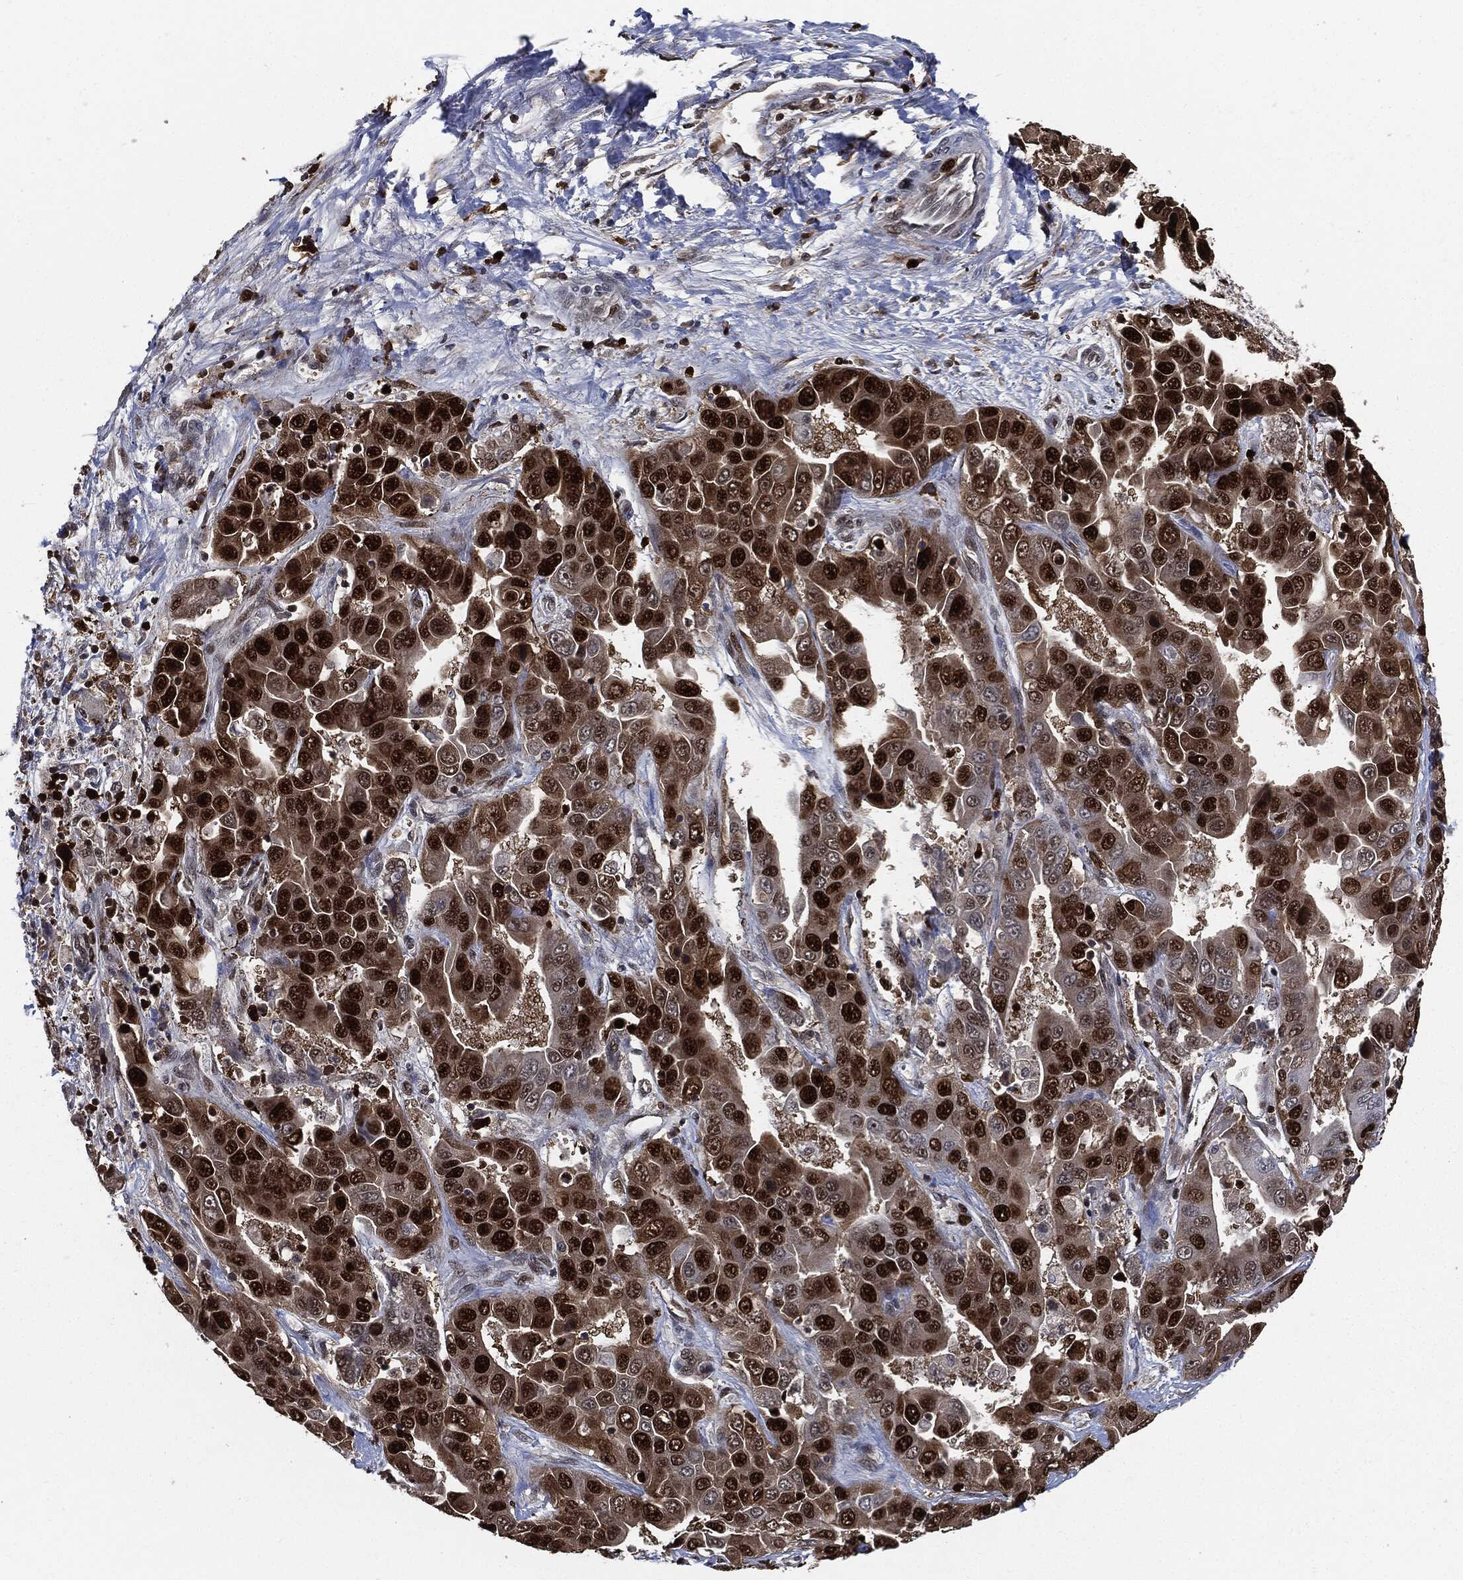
{"staining": {"intensity": "strong", "quantity": ">75%", "location": "nuclear"}, "tissue": "liver cancer", "cell_type": "Tumor cells", "image_type": "cancer", "snomed": [{"axis": "morphology", "description": "Cholangiocarcinoma"}, {"axis": "topography", "description": "Liver"}], "caption": "Immunohistochemistry (IHC) histopathology image of neoplastic tissue: human cholangiocarcinoma (liver) stained using immunohistochemistry (IHC) shows high levels of strong protein expression localized specifically in the nuclear of tumor cells, appearing as a nuclear brown color.", "gene": "PCNA", "patient": {"sex": "female", "age": 52}}